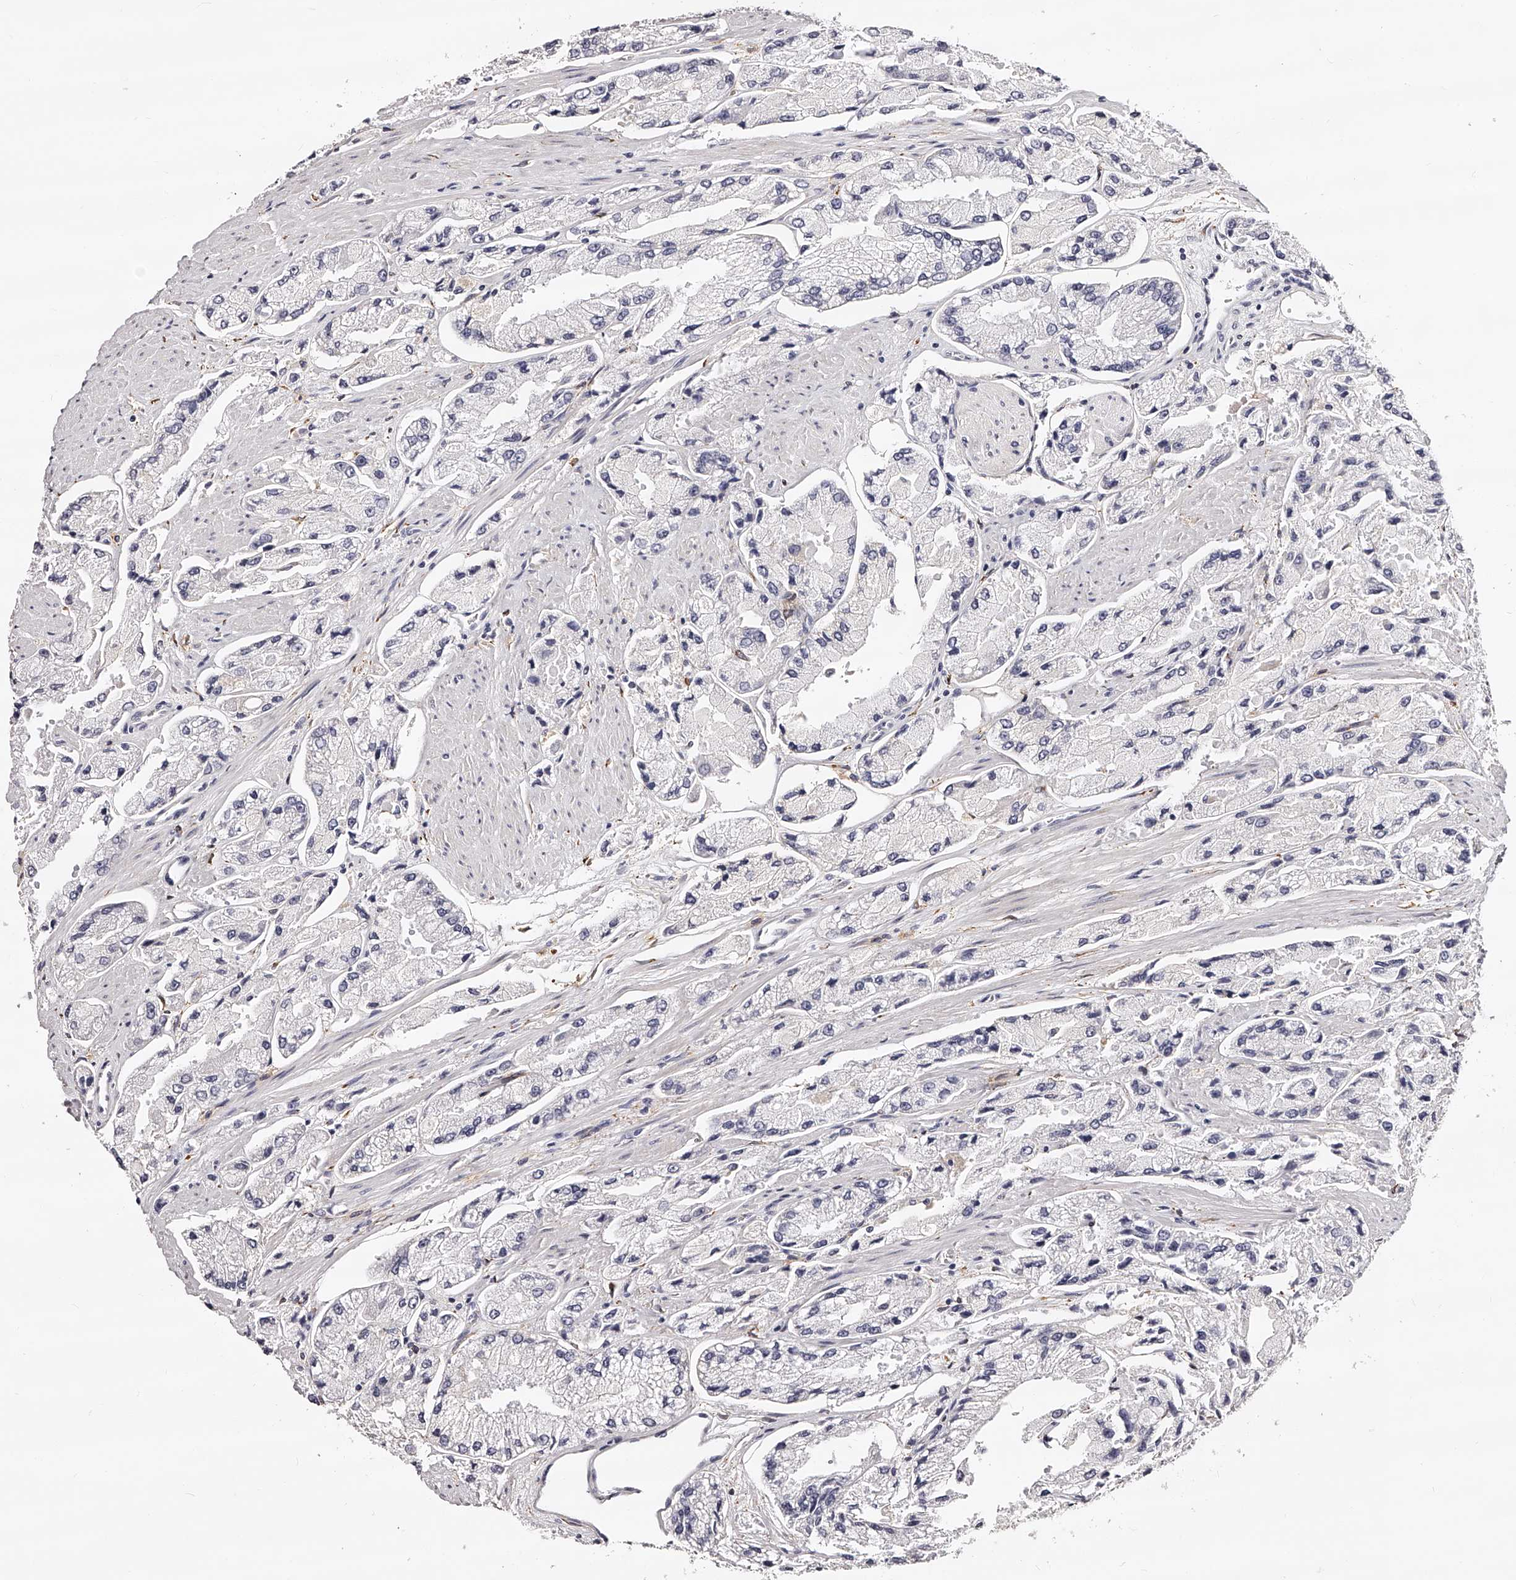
{"staining": {"intensity": "negative", "quantity": "none", "location": "none"}, "tissue": "prostate cancer", "cell_type": "Tumor cells", "image_type": "cancer", "snomed": [{"axis": "morphology", "description": "Adenocarcinoma, High grade"}, {"axis": "topography", "description": "Prostate"}], "caption": "IHC of human high-grade adenocarcinoma (prostate) displays no staining in tumor cells.", "gene": "CD82", "patient": {"sex": "male", "age": 58}}